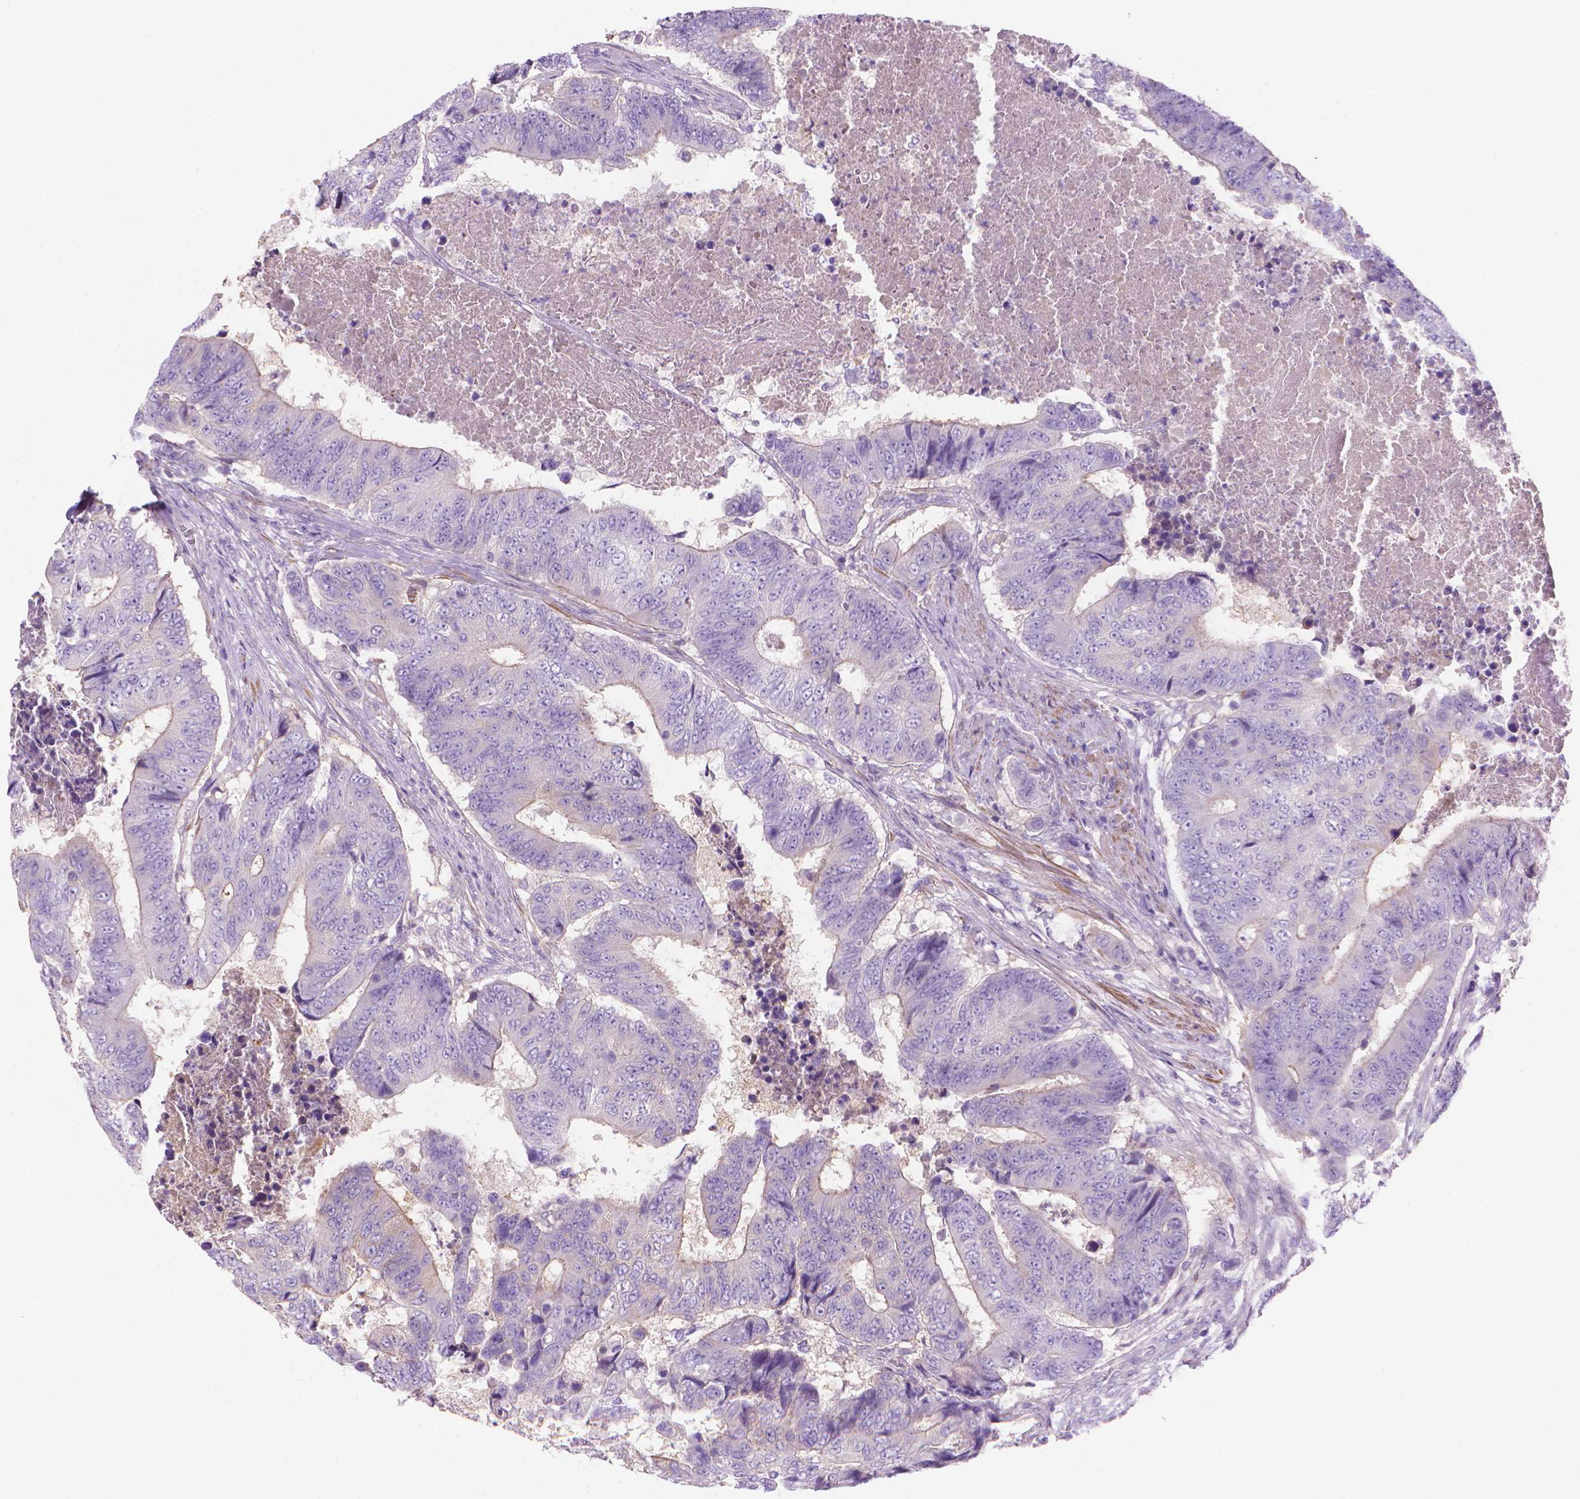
{"staining": {"intensity": "negative", "quantity": "none", "location": "none"}, "tissue": "colorectal cancer", "cell_type": "Tumor cells", "image_type": "cancer", "snomed": [{"axis": "morphology", "description": "Adenocarcinoma, NOS"}, {"axis": "topography", "description": "Colon"}], "caption": "DAB (3,3'-diaminobenzidine) immunohistochemical staining of human colorectal cancer exhibits no significant expression in tumor cells. The staining was performed using DAB (3,3'-diaminobenzidine) to visualize the protein expression in brown, while the nuclei were stained in blue with hematoxylin (Magnification: 20x).", "gene": "FASN", "patient": {"sex": "female", "age": 48}}